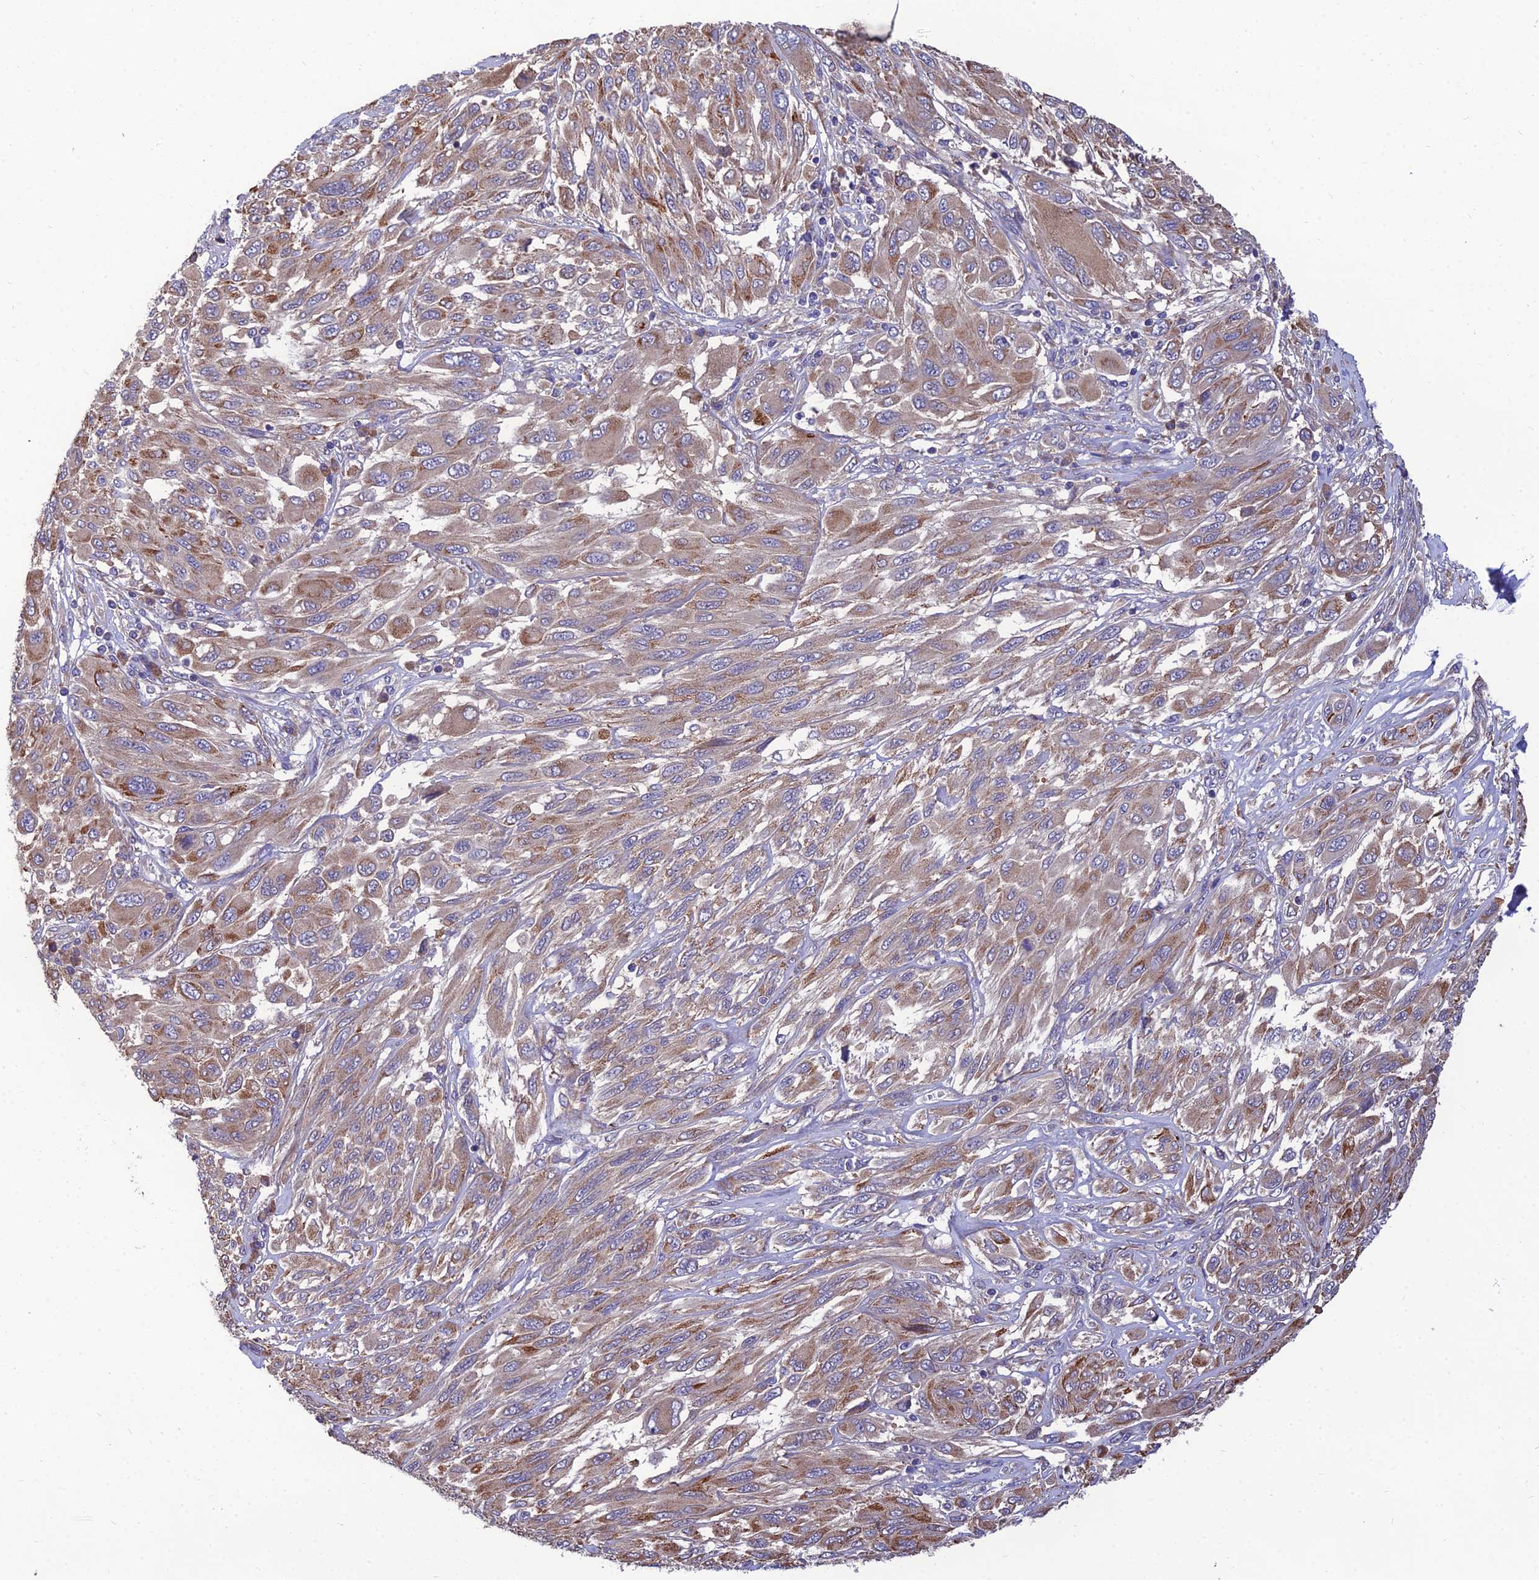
{"staining": {"intensity": "moderate", "quantity": "25%-75%", "location": "cytoplasmic/membranous"}, "tissue": "melanoma", "cell_type": "Tumor cells", "image_type": "cancer", "snomed": [{"axis": "morphology", "description": "Malignant melanoma, NOS"}, {"axis": "topography", "description": "Skin"}], "caption": "The immunohistochemical stain labels moderate cytoplasmic/membranous staining in tumor cells of malignant melanoma tissue.", "gene": "UMAD1", "patient": {"sex": "female", "age": 91}}